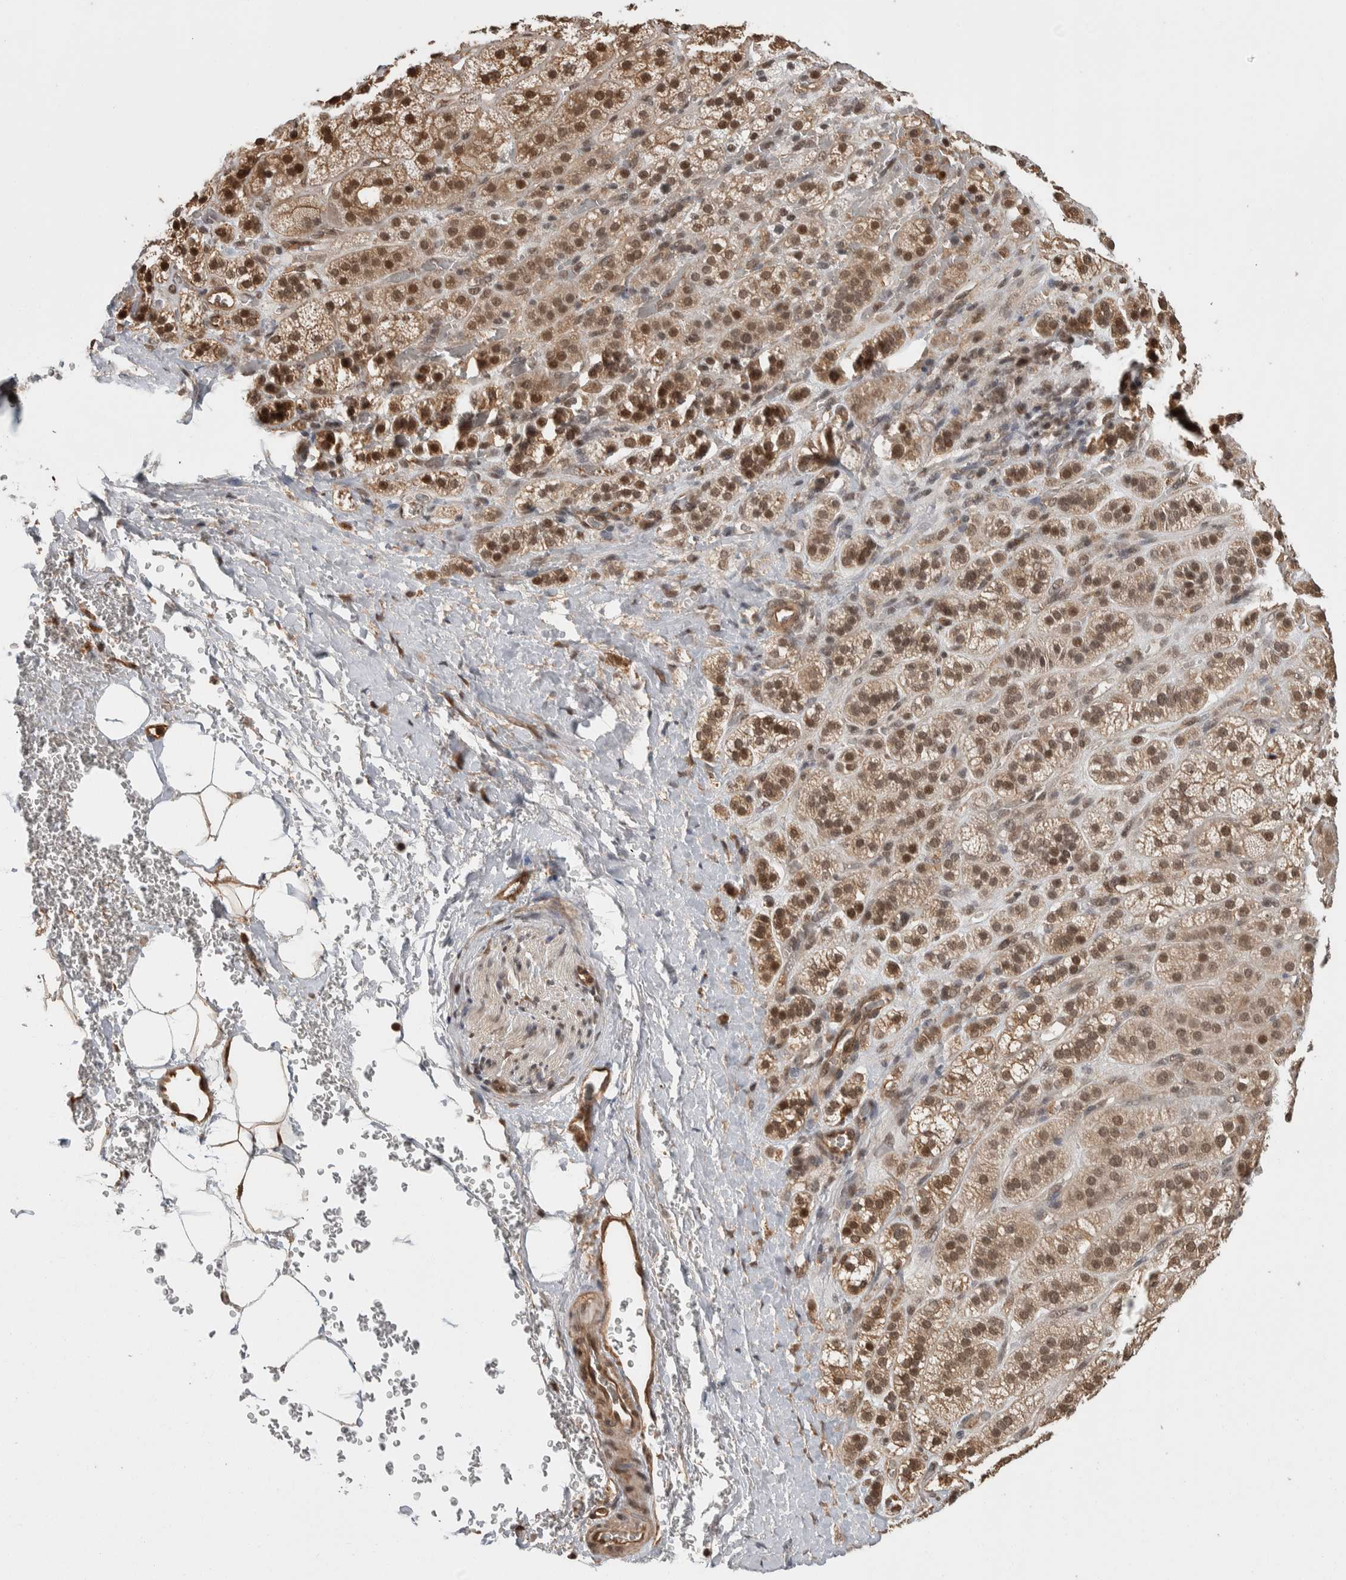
{"staining": {"intensity": "strong", "quantity": ">75%", "location": "cytoplasmic/membranous,nuclear"}, "tissue": "adrenal gland", "cell_type": "Glandular cells", "image_type": "normal", "snomed": [{"axis": "morphology", "description": "Normal tissue, NOS"}, {"axis": "topography", "description": "Adrenal gland"}], "caption": "Normal adrenal gland reveals strong cytoplasmic/membranous,nuclear staining in approximately >75% of glandular cells, visualized by immunohistochemistry.", "gene": "ZNF592", "patient": {"sex": "male", "age": 56}}